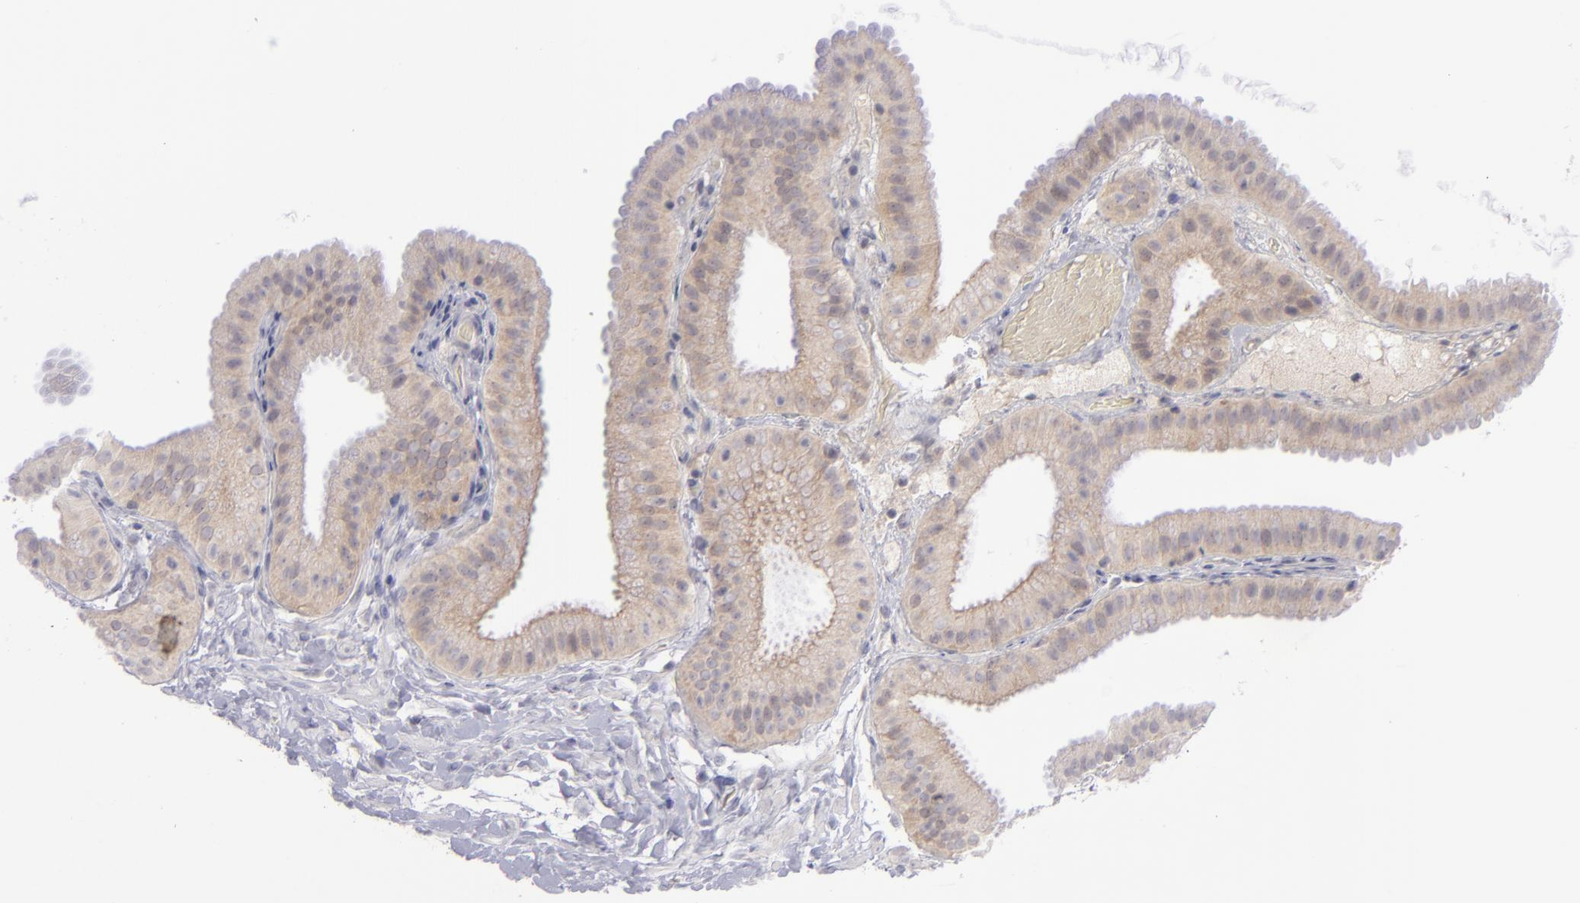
{"staining": {"intensity": "weak", "quantity": ">75%", "location": "cytoplasmic/membranous"}, "tissue": "gallbladder", "cell_type": "Glandular cells", "image_type": "normal", "snomed": [{"axis": "morphology", "description": "Normal tissue, NOS"}, {"axis": "topography", "description": "Gallbladder"}], "caption": "A high-resolution histopathology image shows immunohistochemistry (IHC) staining of benign gallbladder, which exhibits weak cytoplasmic/membranous staining in approximately >75% of glandular cells. (Brightfield microscopy of DAB IHC at high magnification).", "gene": "EVPL", "patient": {"sex": "female", "age": 63}}